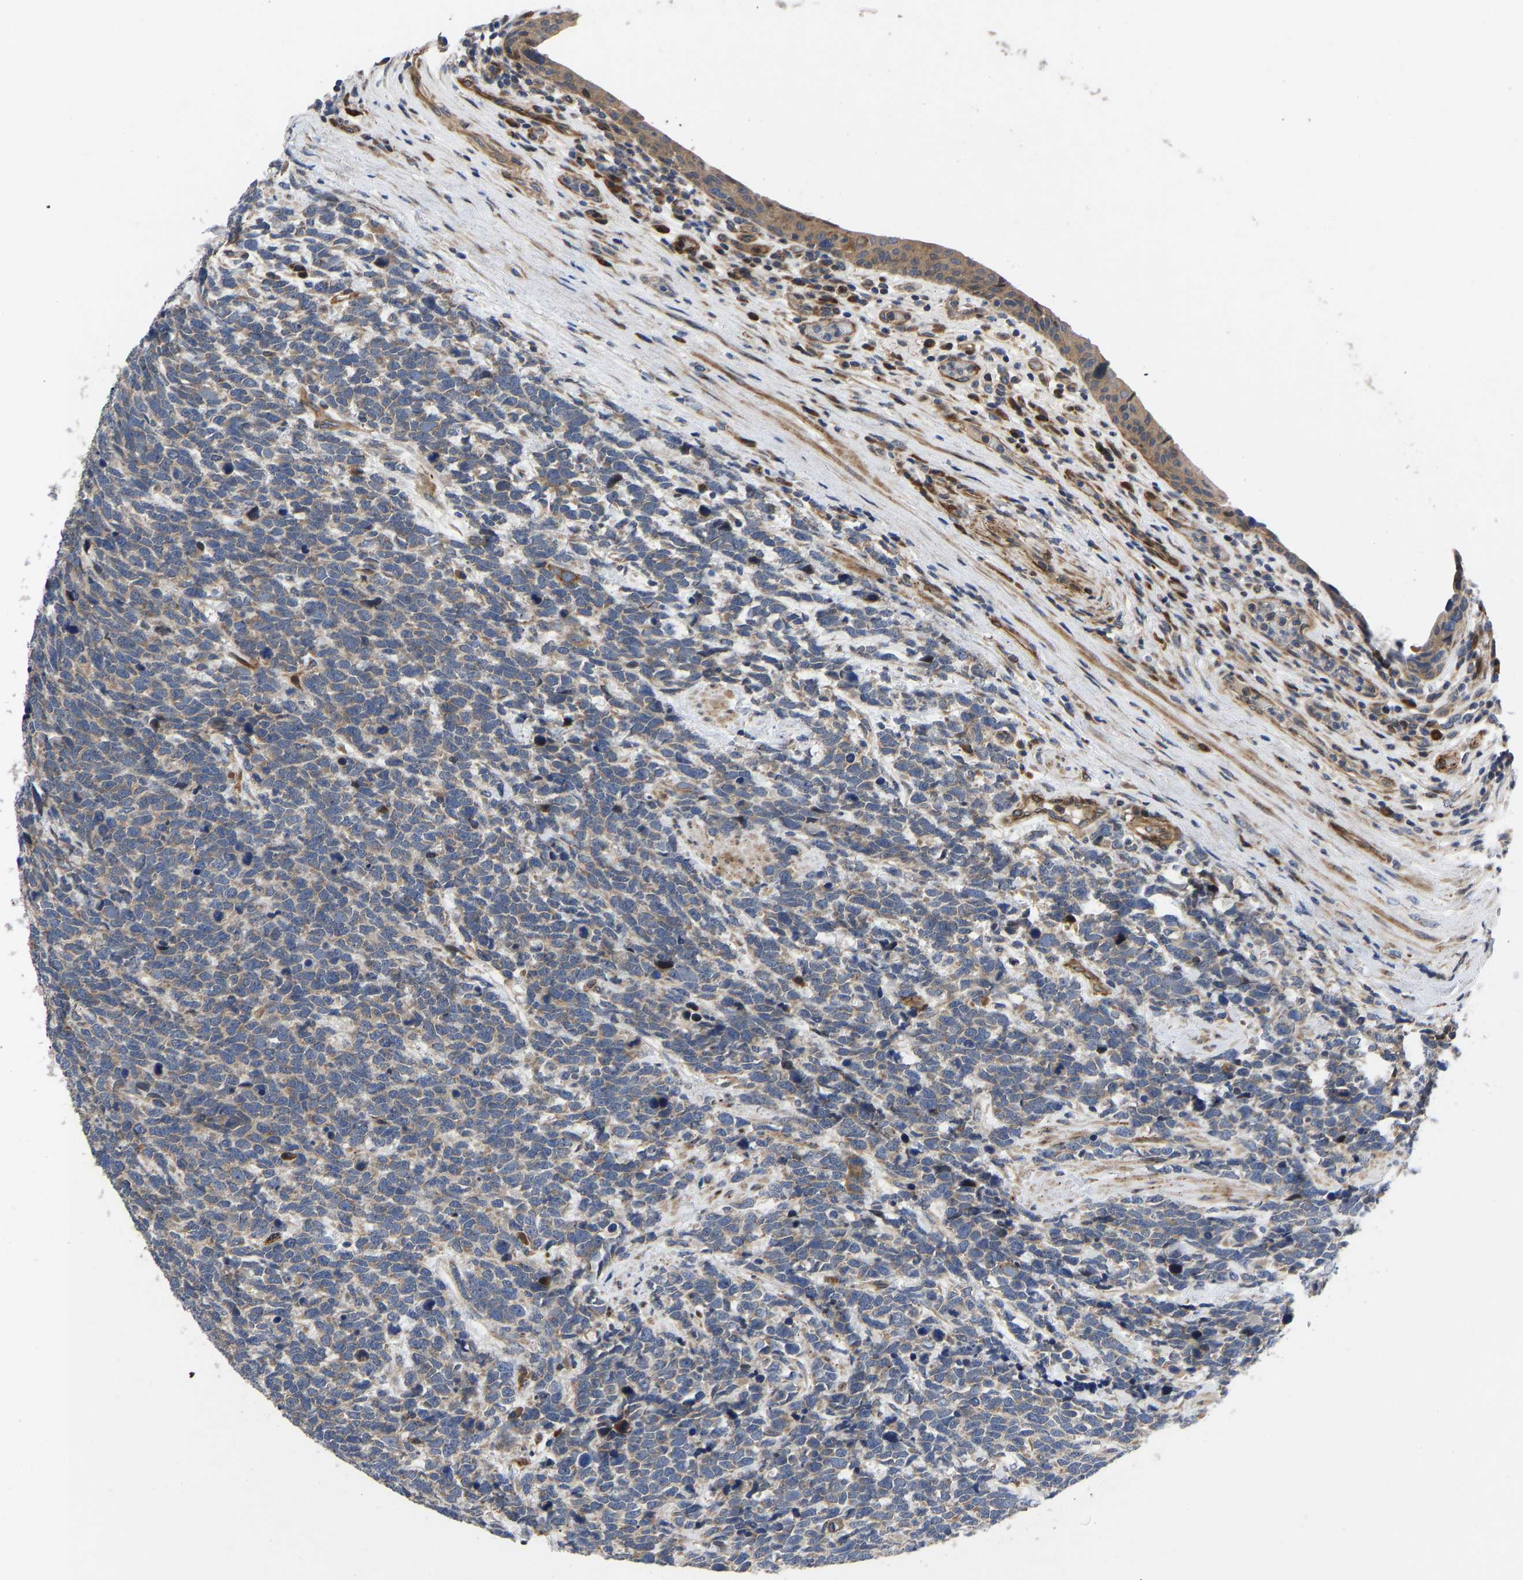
{"staining": {"intensity": "weak", "quantity": "25%-75%", "location": "cytoplasmic/membranous"}, "tissue": "urothelial cancer", "cell_type": "Tumor cells", "image_type": "cancer", "snomed": [{"axis": "morphology", "description": "Urothelial carcinoma, High grade"}, {"axis": "topography", "description": "Urinary bladder"}], "caption": "High-grade urothelial carcinoma stained for a protein (brown) shows weak cytoplasmic/membranous positive expression in approximately 25%-75% of tumor cells.", "gene": "TMEM38B", "patient": {"sex": "female", "age": 82}}